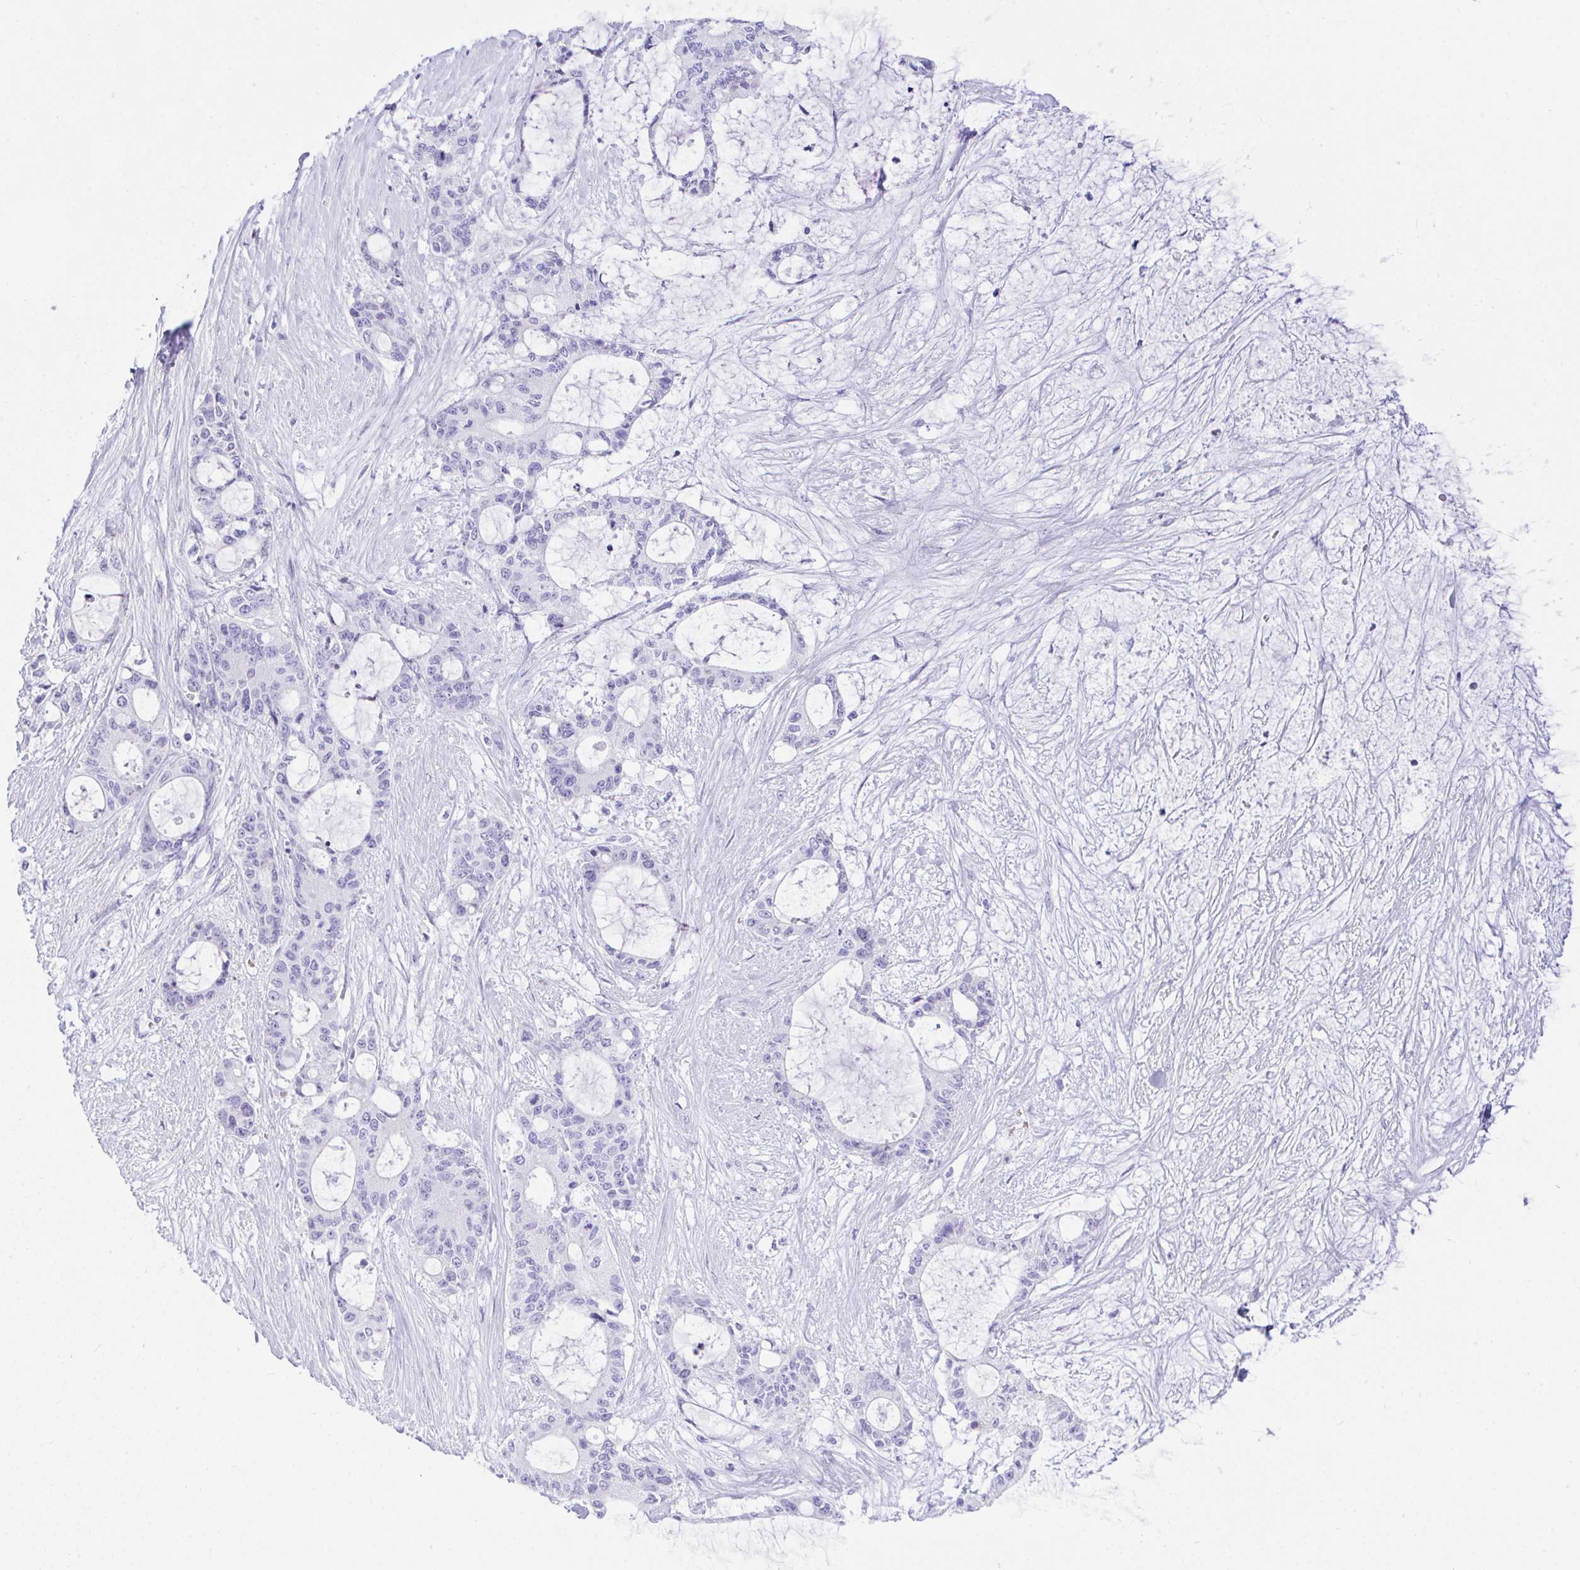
{"staining": {"intensity": "negative", "quantity": "none", "location": "none"}, "tissue": "liver cancer", "cell_type": "Tumor cells", "image_type": "cancer", "snomed": [{"axis": "morphology", "description": "Normal tissue, NOS"}, {"axis": "morphology", "description": "Cholangiocarcinoma"}, {"axis": "topography", "description": "Liver"}, {"axis": "topography", "description": "Peripheral nerve tissue"}], "caption": "High power microscopy image of an IHC histopathology image of cholangiocarcinoma (liver), revealing no significant positivity in tumor cells.", "gene": "SEL1L2", "patient": {"sex": "female", "age": 73}}